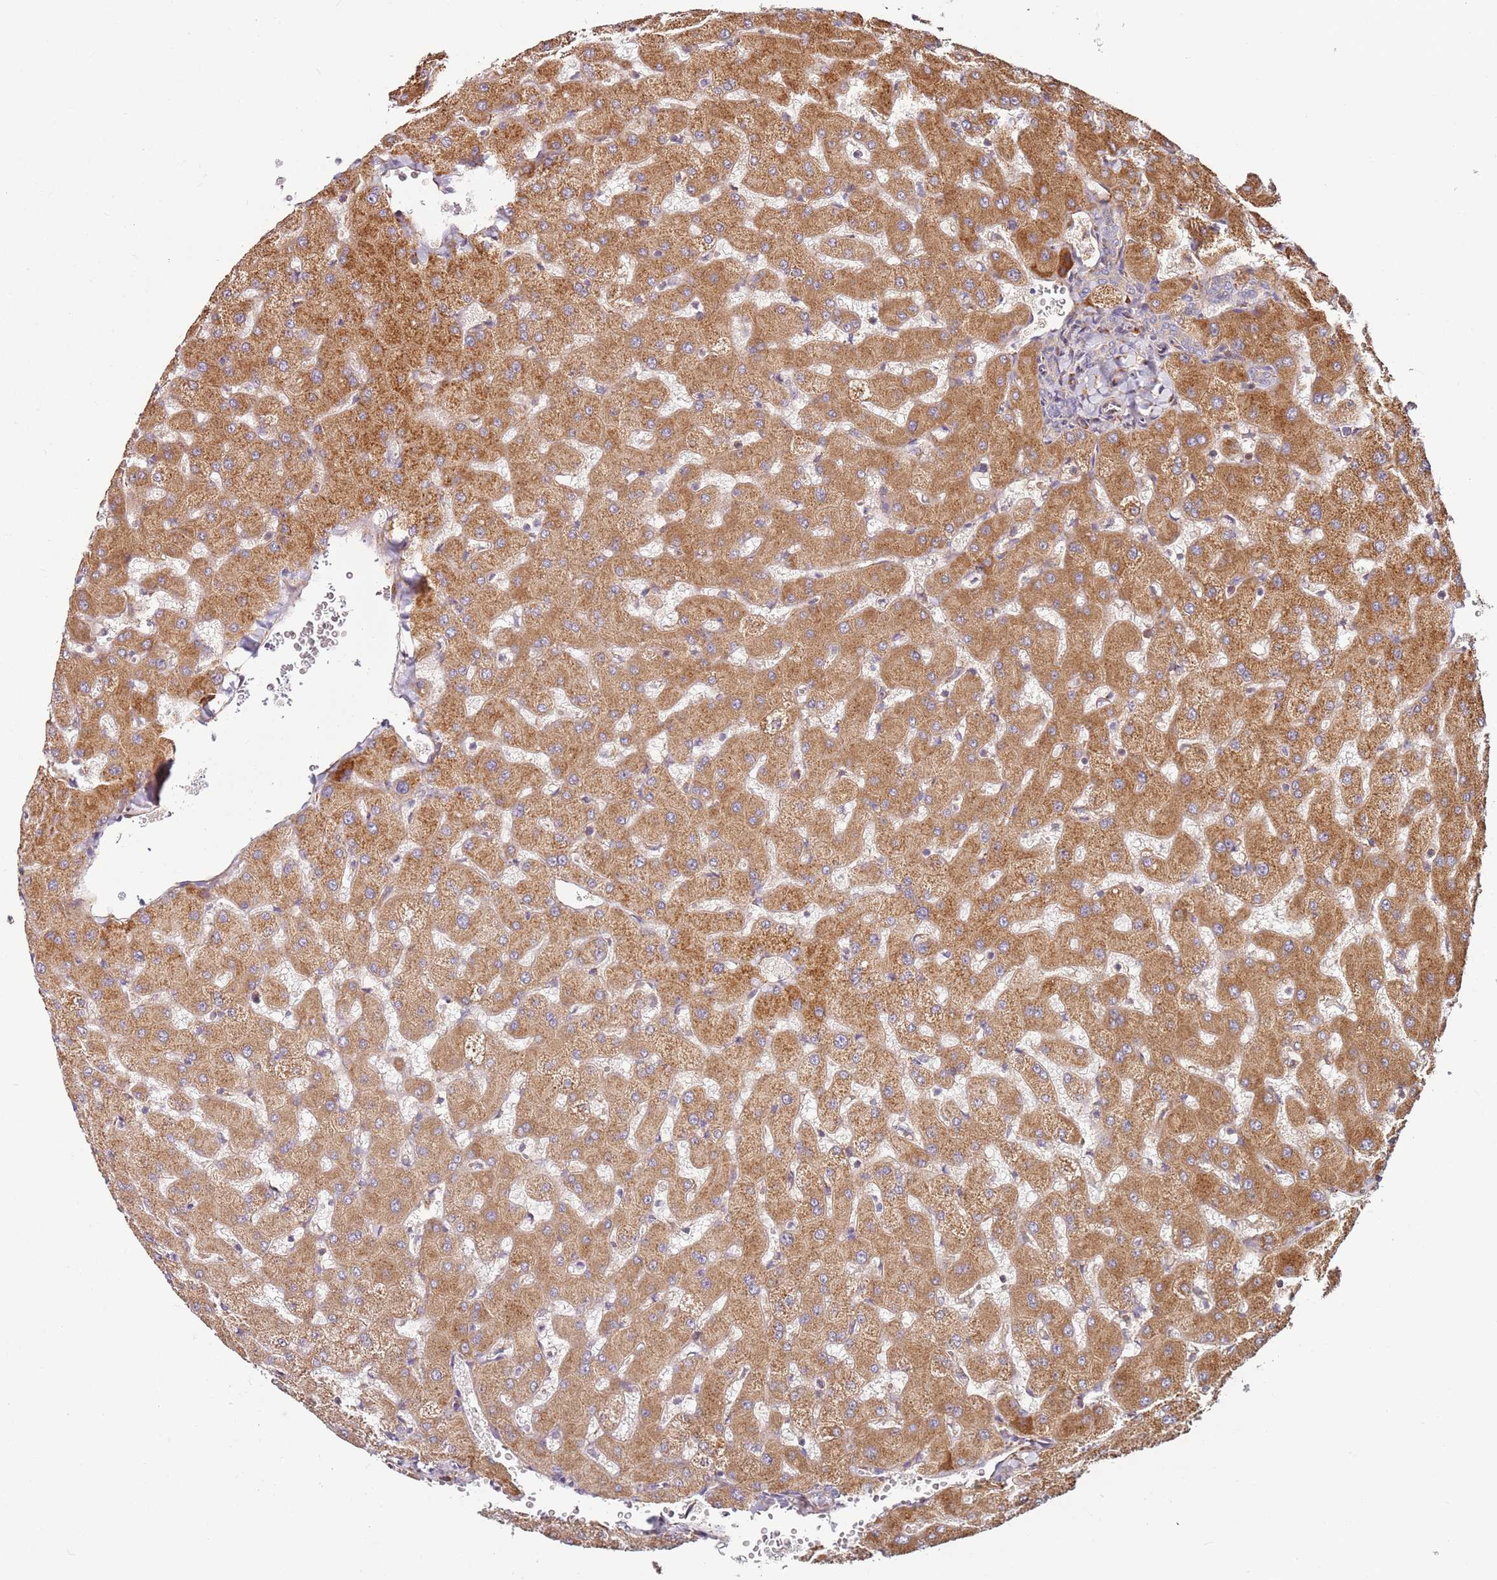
{"staining": {"intensity": "negative", "quantity": "none", "location": "none"}, "tissue": "liver", "cell_type": "Cholangiocytes", "image_type": "normal", "snomed": [{"axis": "morphology", "description": "Normal tissue, NOS"}, {"axis": "topography", "description": "Liver"}], "caption": "Immunohistochemical staining of unremarkable human liver exhibits no significant positivity in cholangiocytes. The staining was performed using DAB (3,3'-diaminobenzidine) to visualize the protein expression in brown, while the nuclei were stained in blue with hematoxylin (Magnification: 20x).", "gene": "RPS3A", "patient": {"sex": "female", "age": 63}}